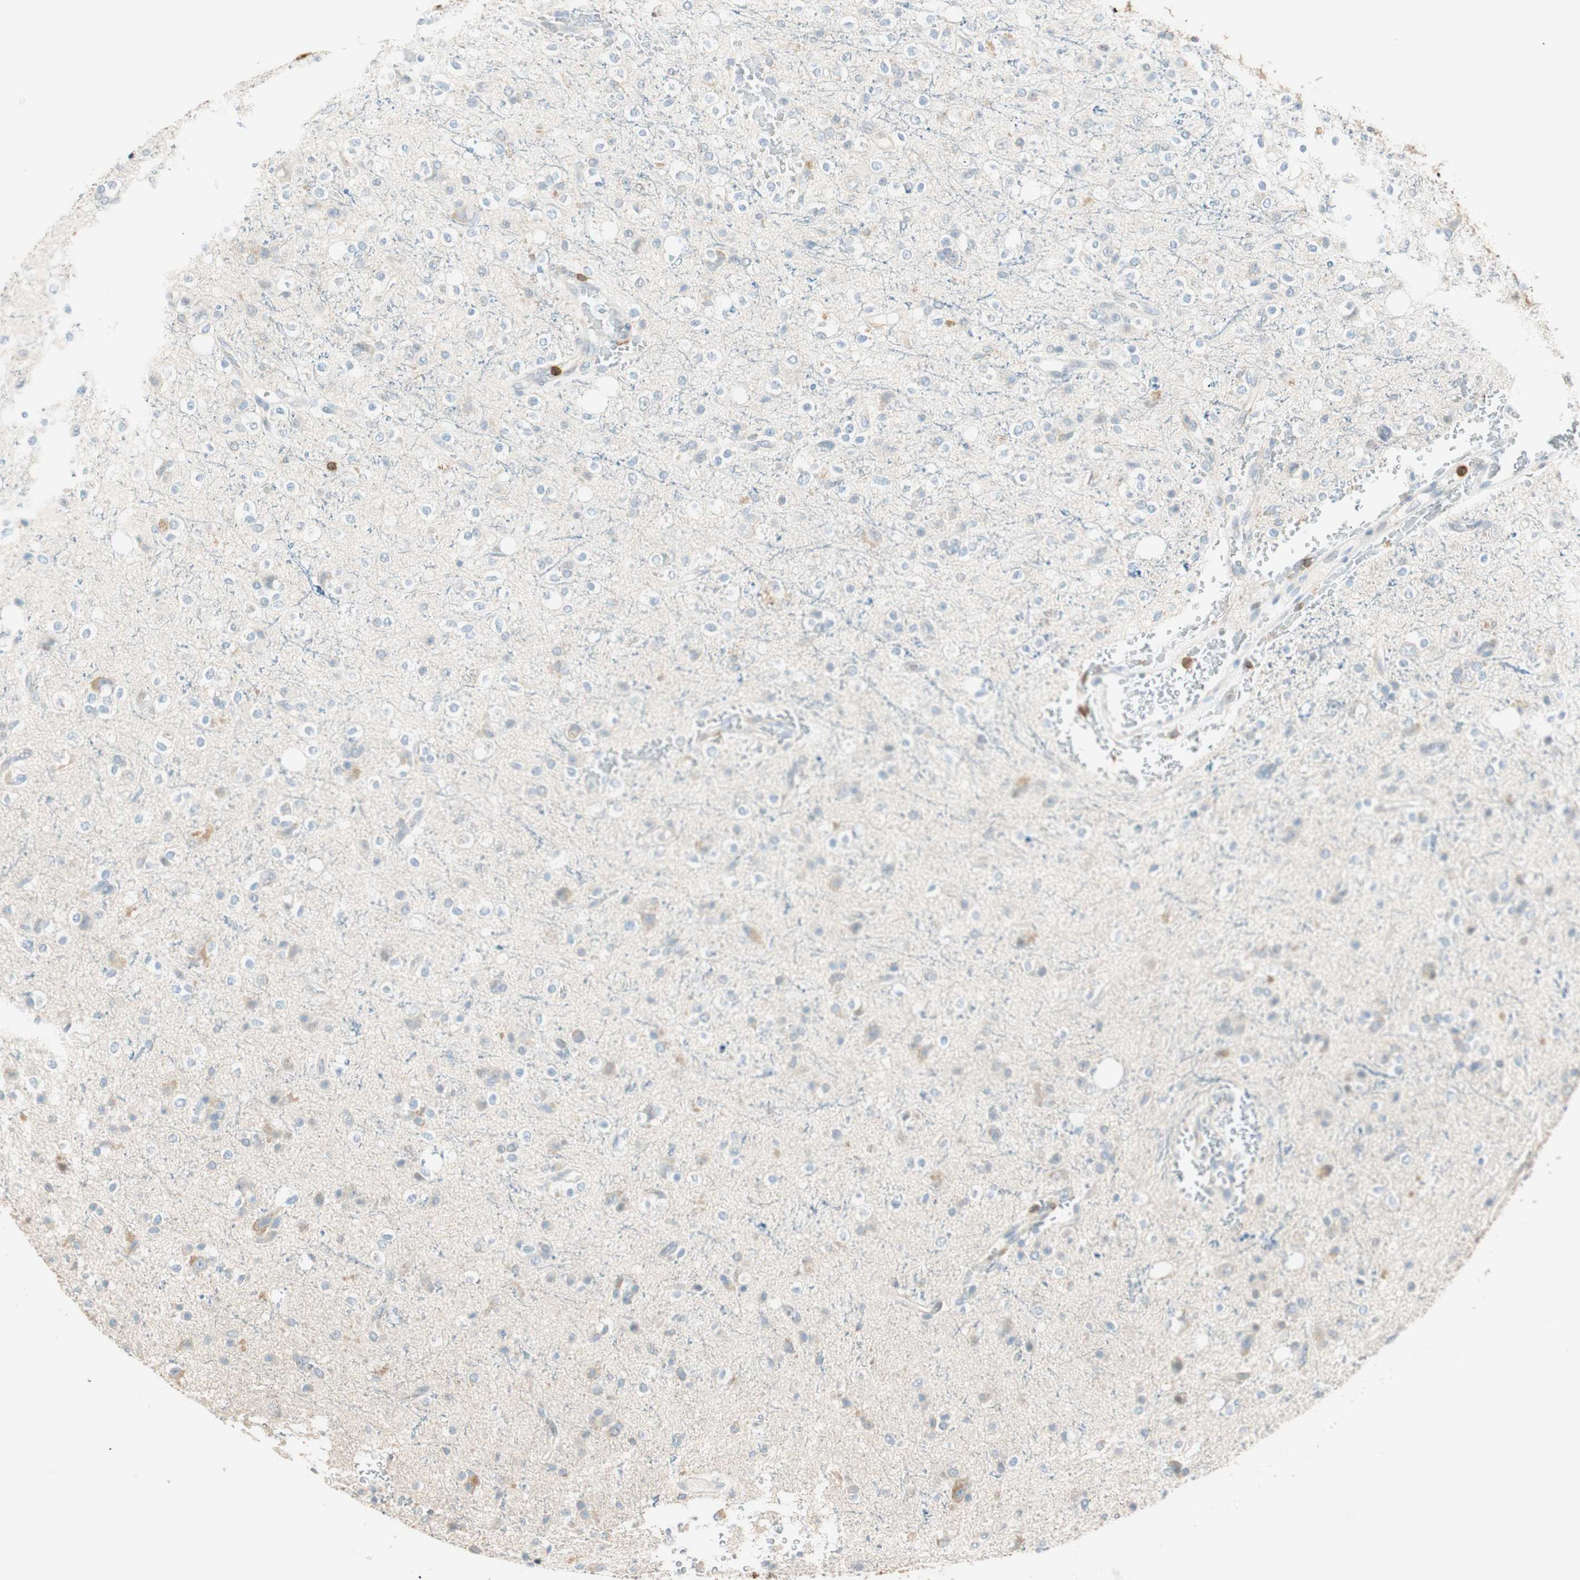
{"staining": {"intensity": "weak", "quantity": "<25%", "location": "cytoplasmic/membranous"}, "tissue": "glioma", "cell_type": "Tumor cells", "image_type": "cancer", "snomed": [{"axis": "morphology", "description": "Glioma, malignant, High grade"}, {"axis": "topography", "description": "Brain"}], "caption": "Image shows no protein positivity in tumor cells of glioma tissue.", "gene": "HPGD", "patient": {"sex": "male", "age": 47}}